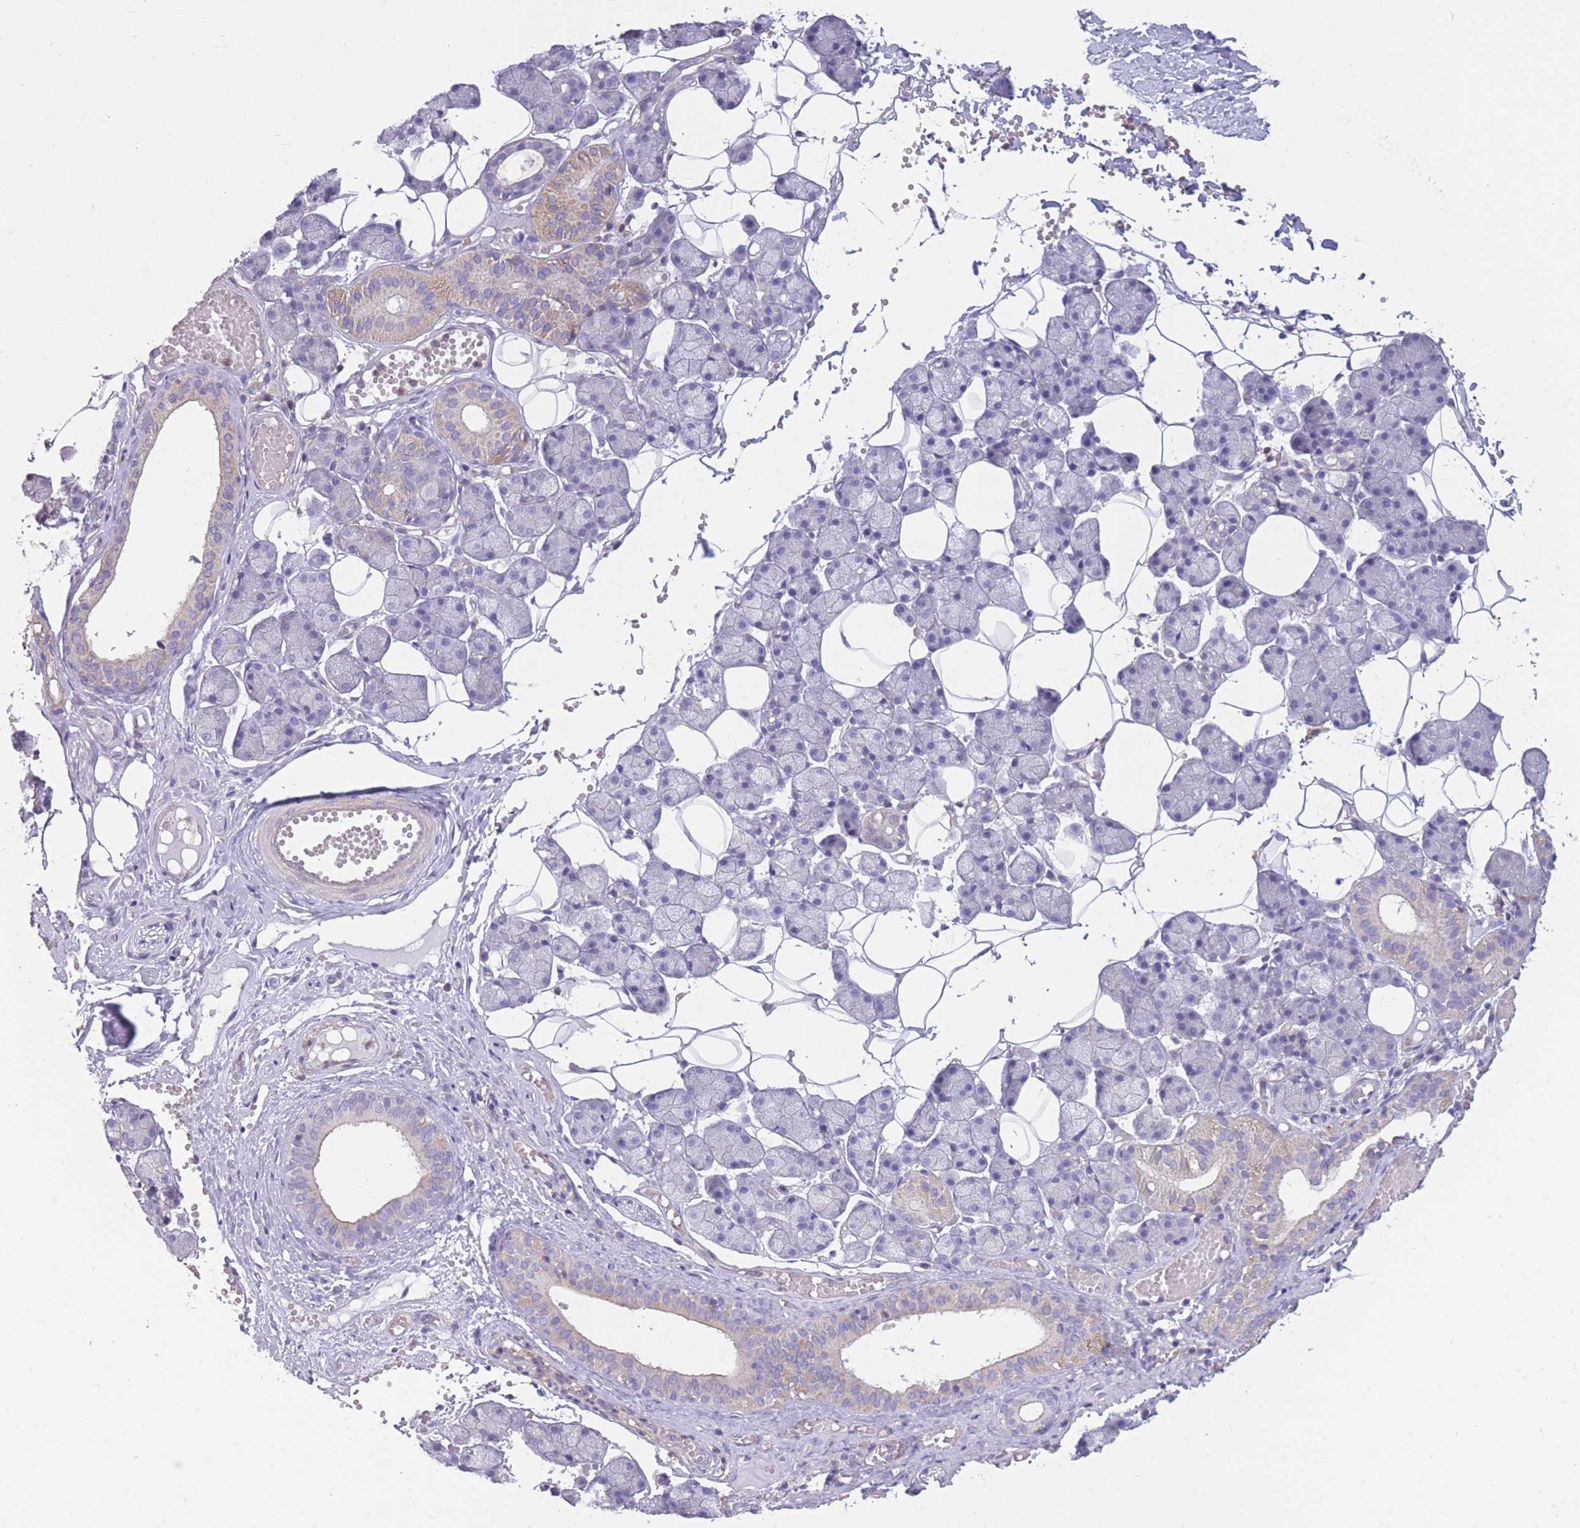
{"staining": {"intensity": "weak", "quantity": "<25%", "location": "cytoplasmic/membranous"}, "tissue": "salivary gland", "cell_type": "Glandular cells", "image_type": "normal", "snomed": [{"axis": "morphology", "description": "Normal tissue, NOS"}, {"axis": "topography", "description": "Salivary gland"}], "caption": "Glandular cells are negative for brown protein staining in benign salivary gland. The staining is performed using DAB (3,3'-diaminobenzidine) brown chromogen with nuclei counter-stained in using hematoxylin.", "gene": "PDHA1", "patient": {"sex": "female", "age": 33}}